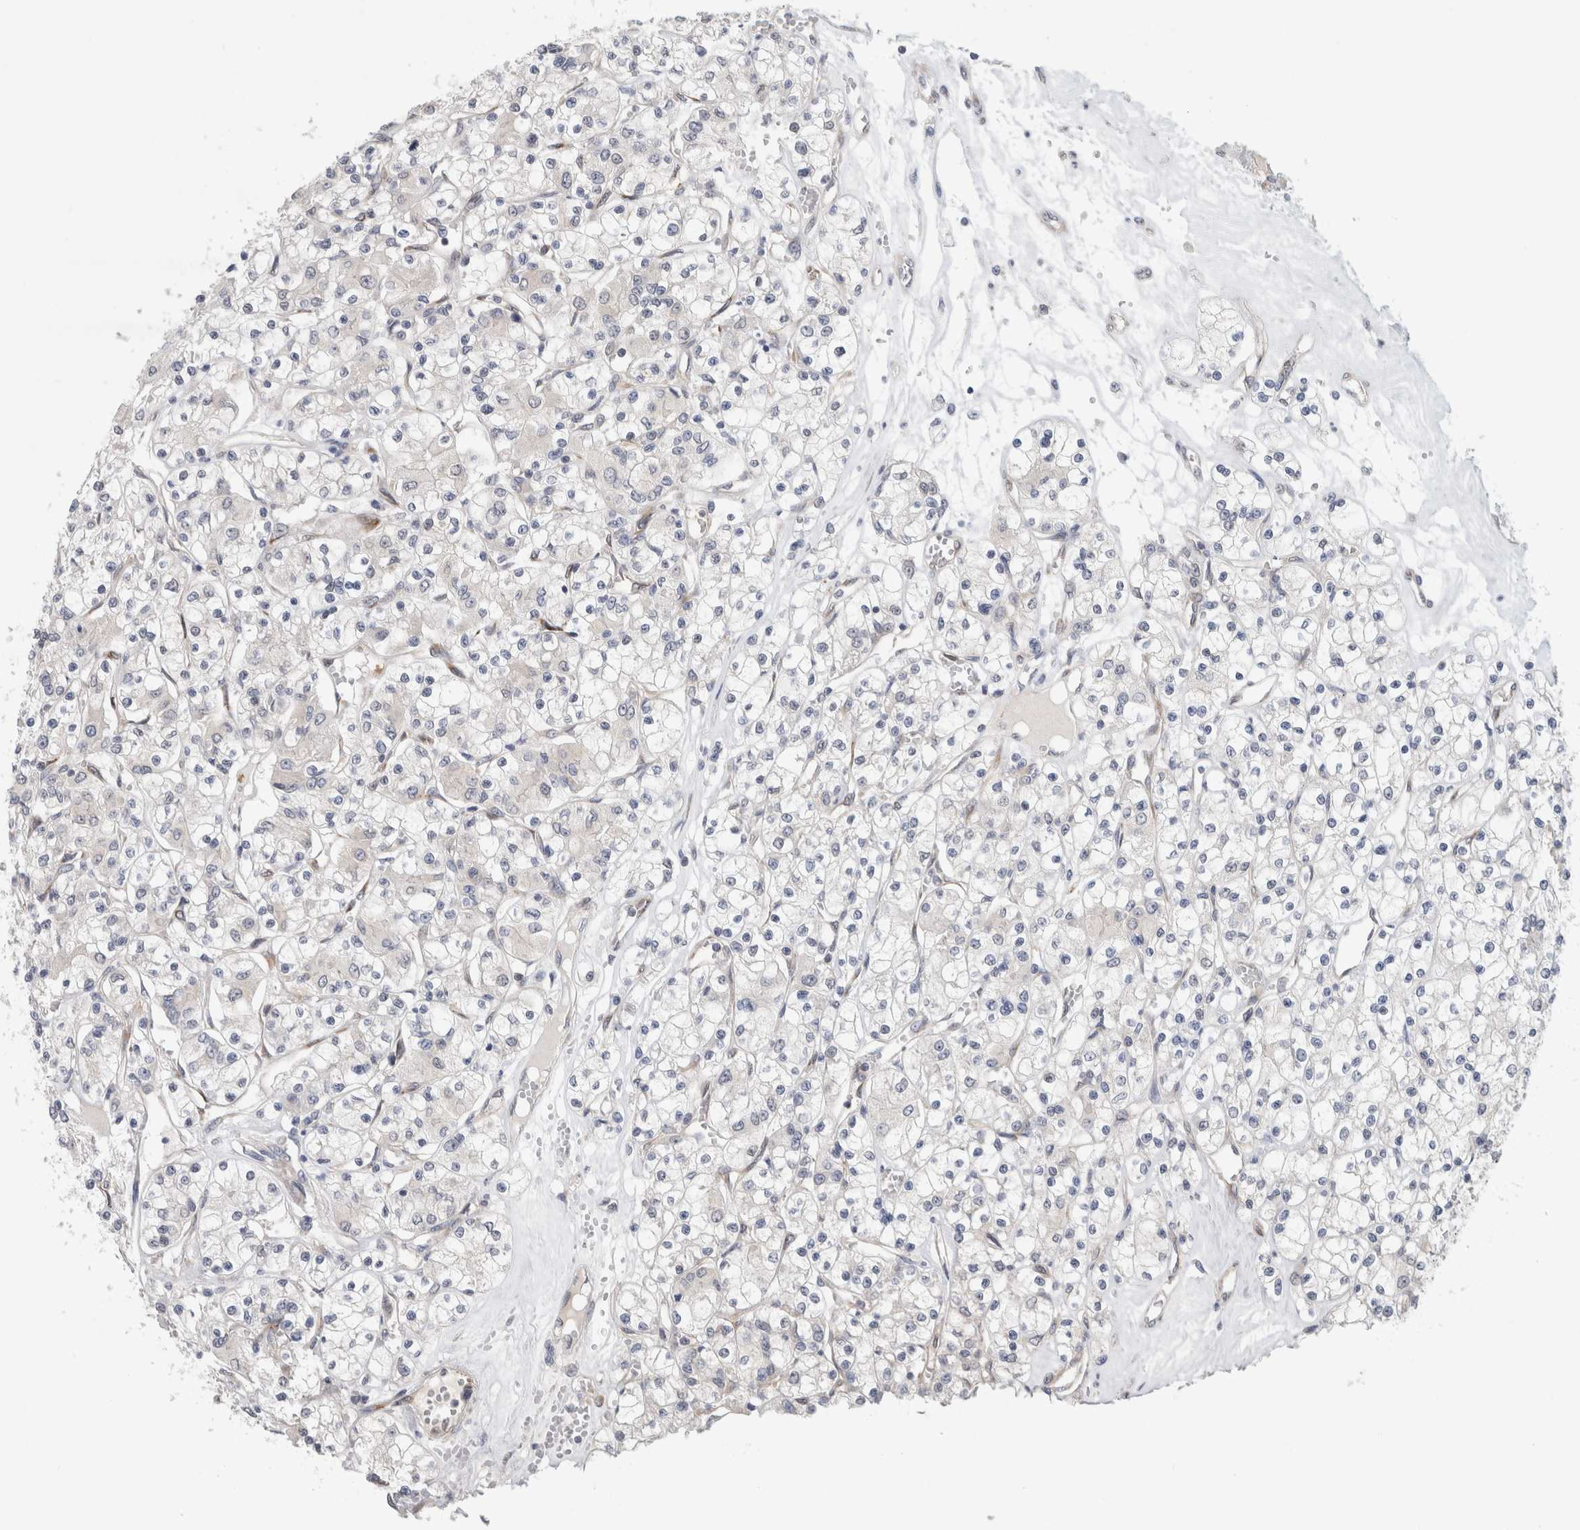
{"staining": {"intensity": "negative", "quantity": "none", "location": "none"}, "tissue": "renal cancer", "cell_type": "Tumor cells", "image_type": "cancer", "snomed": [{"axis": "morphology", "description": "Adenocarcinoma, NOS"}, {"axis": "topography", "description": "Kidney"}], "caption": "A photomicrograph of human renal cancer is negative for staining in tumor cells.", "gene": "EIF4G3", "patient": {"sex": "female", "age": 59}}